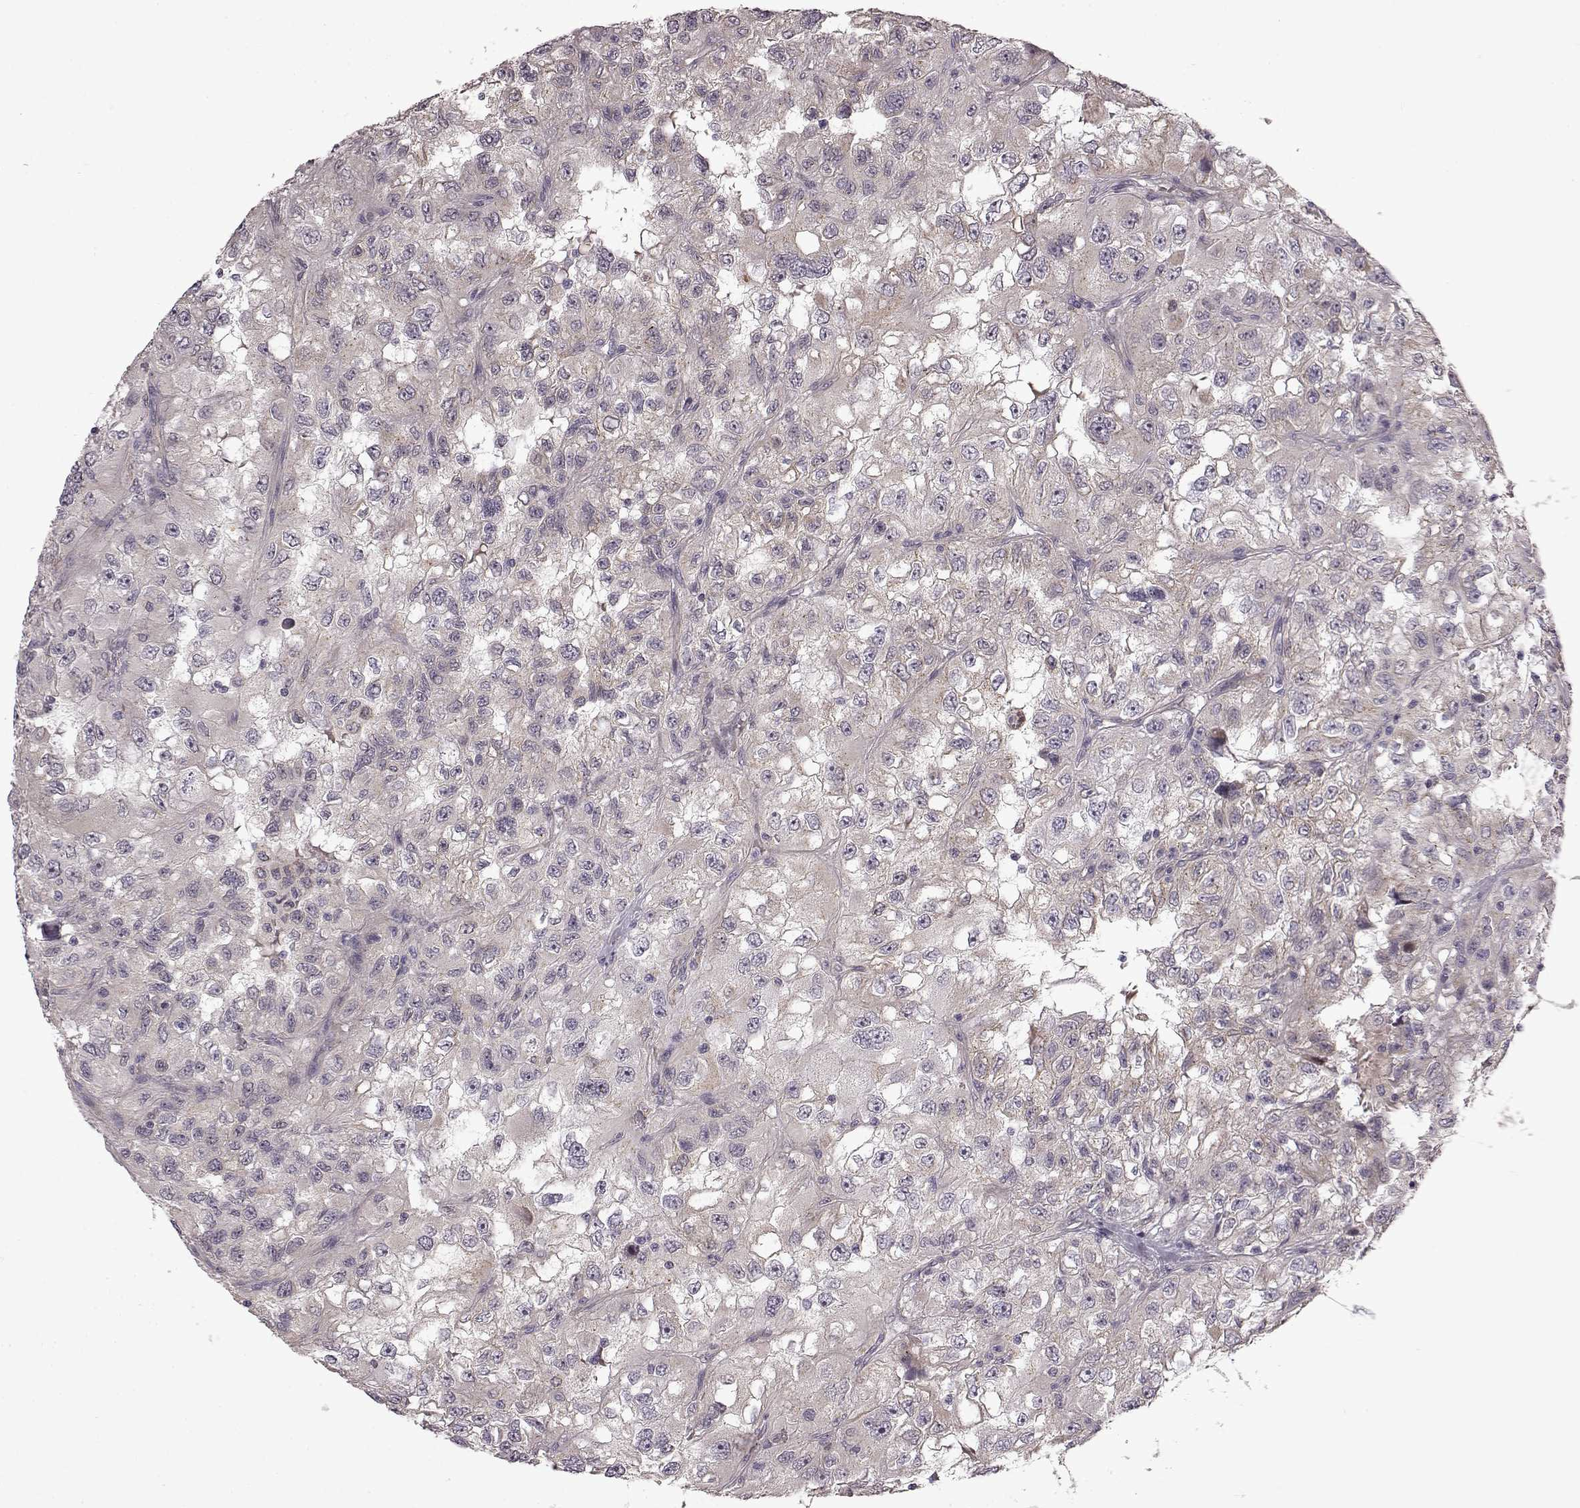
{"staining": {"intensity": "negative", "quantity": "none", "location": "none"}, "tissue": "renal cancer", "cell_type": "Tumor cells", "image_type": "cancer", "snomed": [{"axis": "morphology", "description": "Adenocarcinoma, NOS"}, {"axis": "topography", "description": "Kidney"}], "caption": "Tumor cells are negative for protein expression in human renal cancer (adenocarcinoma).", "gene": "B3GNT6", "patient": {"sex": "male", "age": 64}}